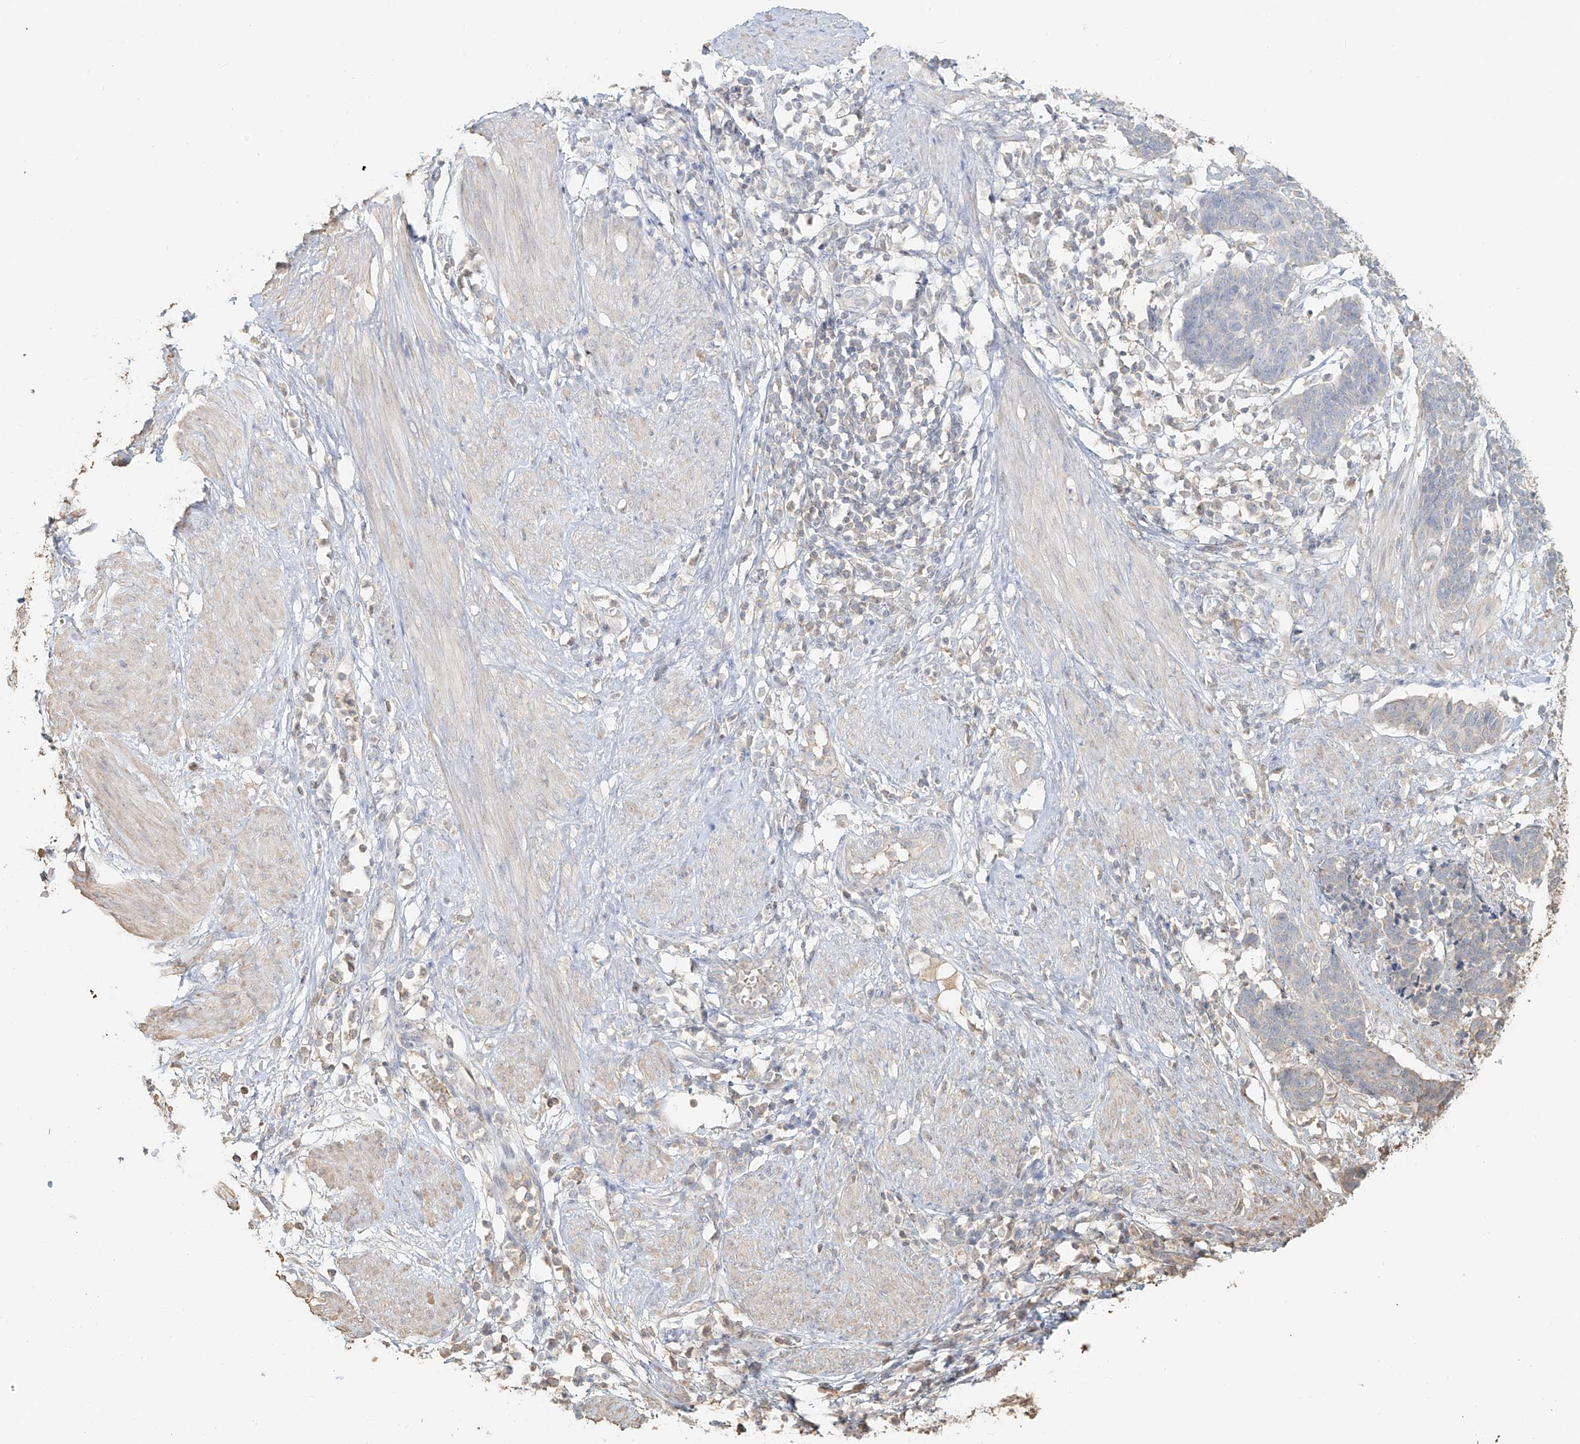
{"staining": {"intensity": "negative", "quantity": "none", "location": "none"}, "tissue": "cervical cancer", "cell_type": "Tumor cells", "image_type": "cancer", "snomed": [{"axis": "morphology", "description": "Squamous cell carcinoma, NOS"}, {"axis": "topography", "description": "Cervix"}], "caption": "An image of human cervical cancer (squamous cell carcinoma) is negative for staining in tumor cells. (IHC, brightfield microscopy, high magnification).", "gene": "NPHS1", "patient": {"sex": "female", "age": 35}}